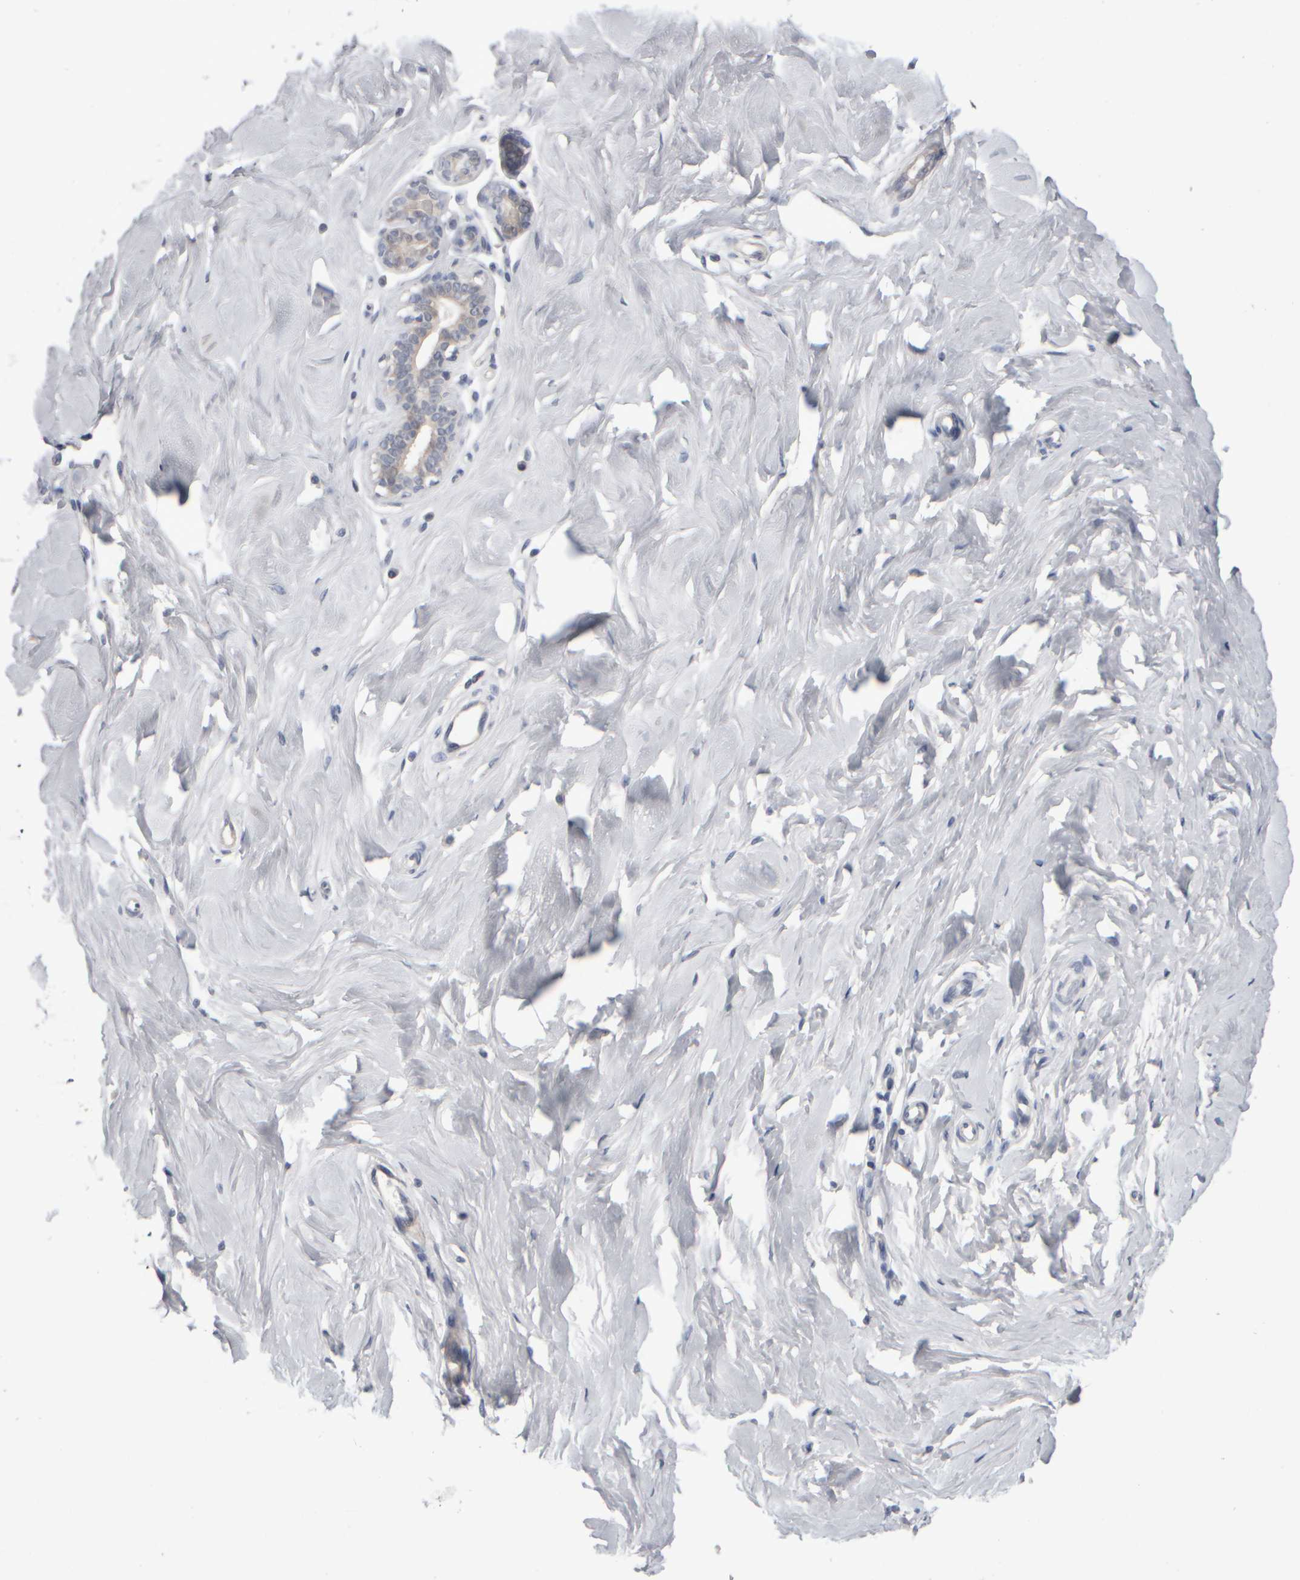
{"staining": {"intensity": "negative", "quantity": "none", "location": "none"}, "tissue": "breast", "cell_type": "Adipocytes", "image_type": "normal", "snomed": [{"axis": "morphology", "description": "Normal tissue, NOS"}, {"axis": "topography", "description": "Breast"}], "caption": "A high-resolution micrograph shows immunohistochemistry staining of benign breast, which demonstrates no significant expression in adipocytes.", "gene": "EPHX2", "patient": {"sex": "female", "age": 23}}